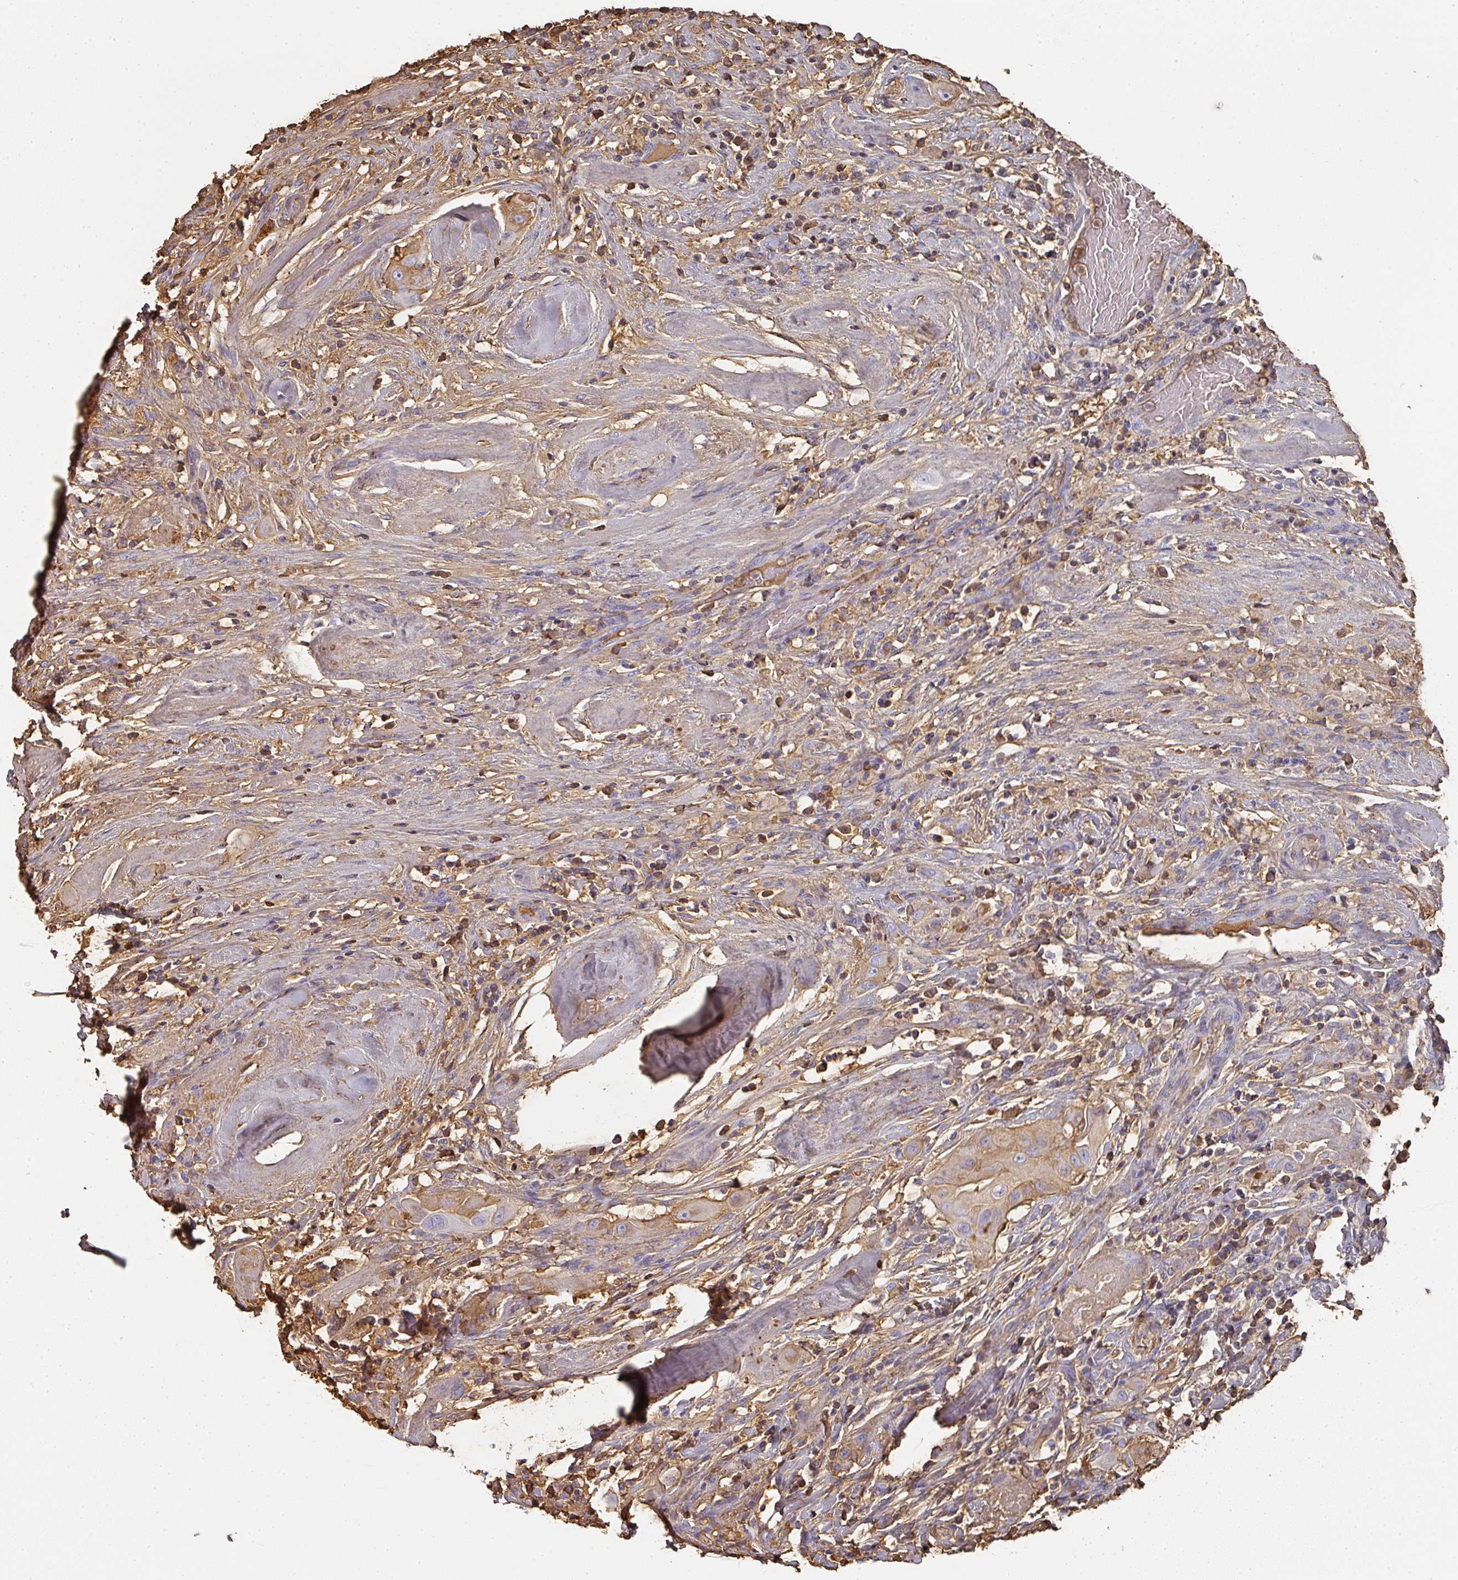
{"staining": {"intensity": "weak", "quantity": "25%-75%", "location": "cytoplasmic/membranous"}, "tissue": "thyroid cancer", "cell_type": "Tumor cells", "image_type": "cancer", "snomed": [{"axis": "morphology", "description": "Papillary adenocarcinoma, NOS"}, {"axis": "topography", "description": "Thyroid gland"}], "caption": "The histopathology image displays immunohistochemical staining of thyroid cancer. There is weak cytoplasmic/membranous staining is appreciated in approximately 25%-75% of tumor cells.", "gene": "ALB", "patient": {"sex": "female", "age": 59}}